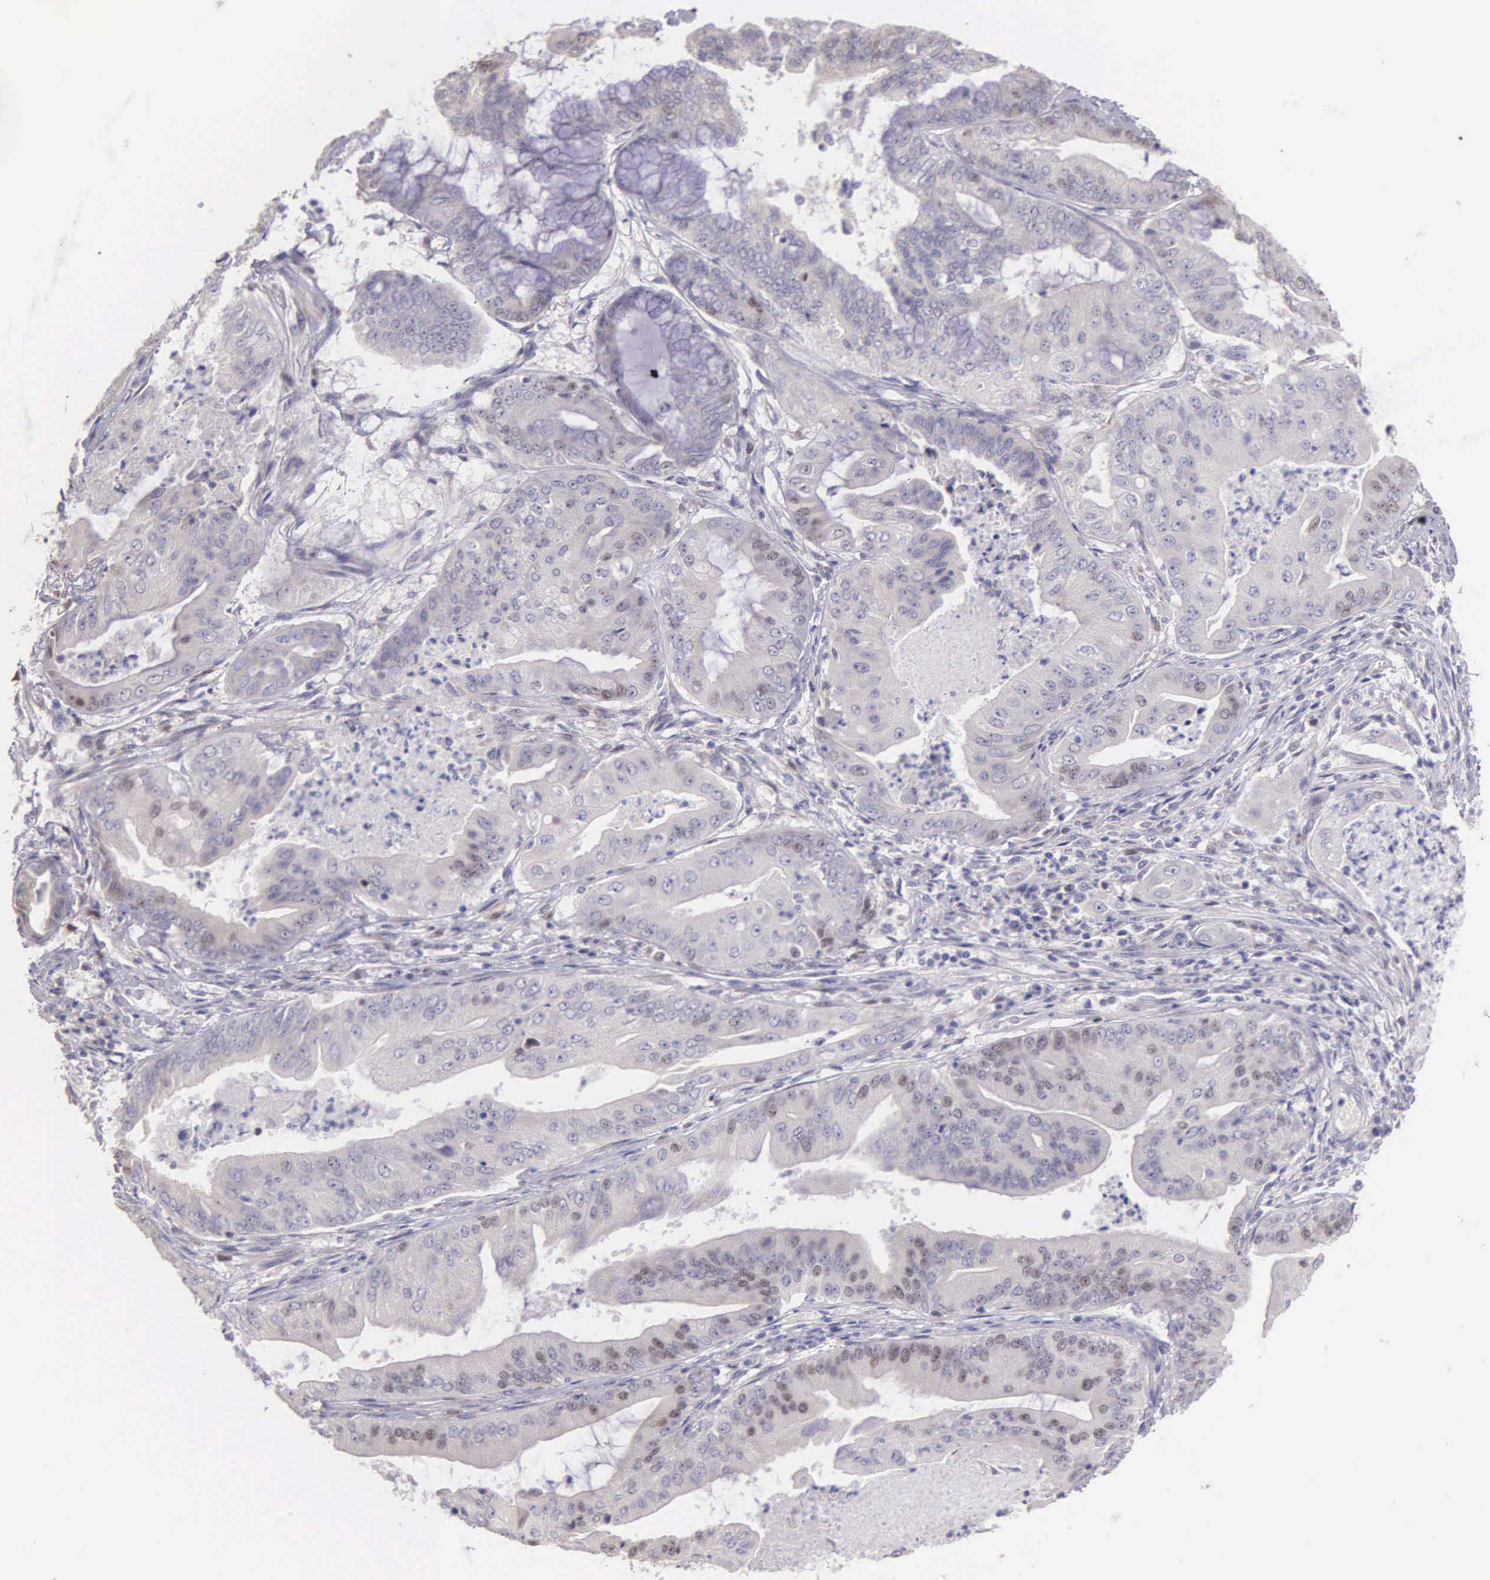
{"staining": {"intensity": "weak", "quantity": "<25%", "location": "nuclear"}, "tissue": "endometrial cancer", "cell_type": "Tumor cells", "image_type": "cancer", "snomed": [{"axis": "morphology", "description": "Adenocarcinoma, NOS"}, {"axis": "topography", "description": "Endometrium"}], "caption": "A high-resolution histopathology image shows immunohistochemistry (IHC) staining of endometrial adenocarcinoma, which exhibits no significant positivity in tumor cells.", "gene": "MCM5", "patient": {"sex": "female", "age": 63}}